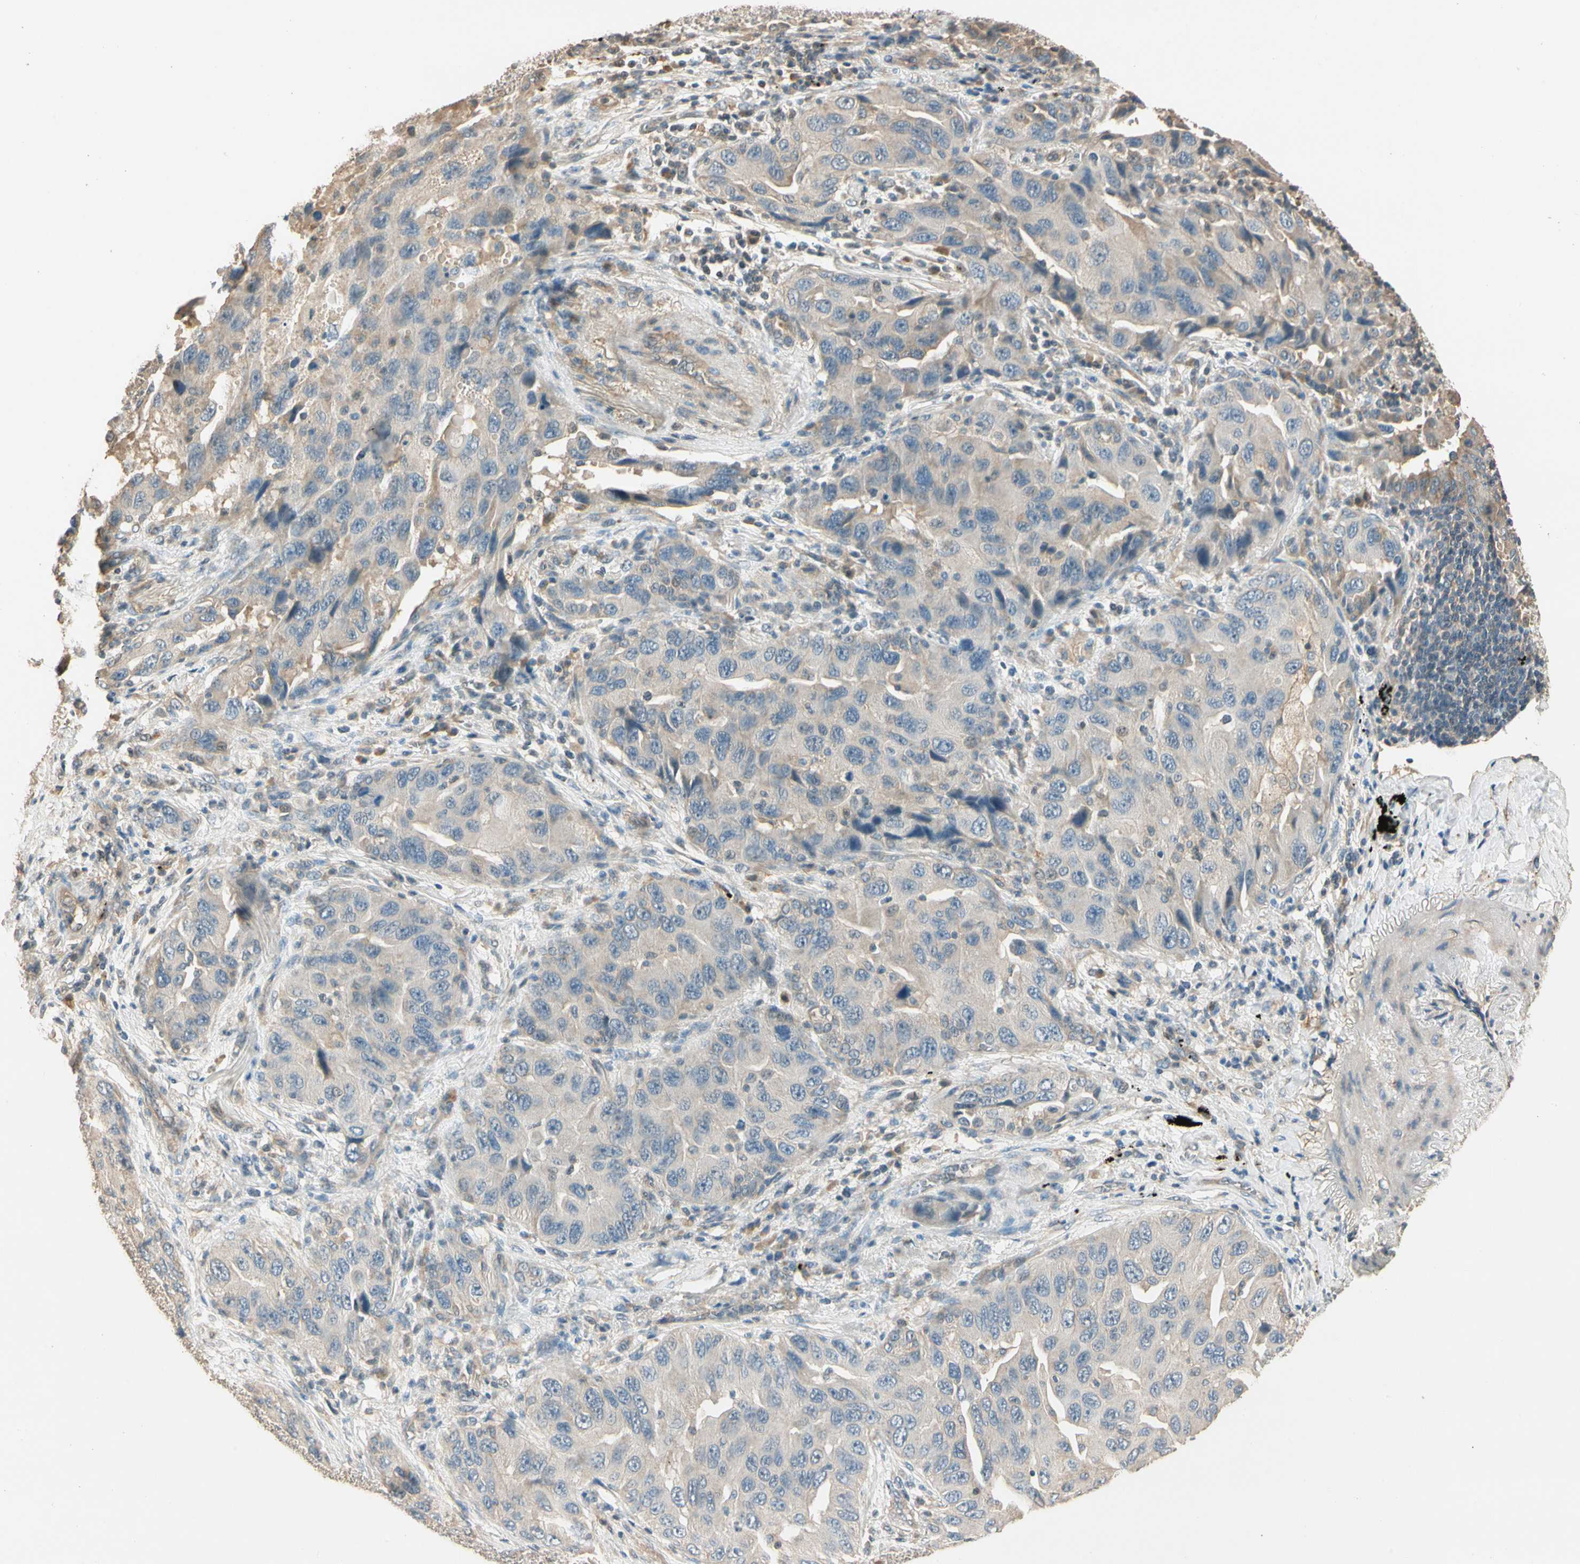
{"staining": {"intensity": "weak", "quantity": "25%-75%", "location": "cytoplasmic/membranous"}, "tissue": "lung cancer", "cell_type": "Tumor cells", "image_type": "cancer", "snomed": [{"axis": "morphology", "description": "Adenocarcinoma, NOS"}, {"axis": "topography", "description": "Lung"}], "caption": "This micrograph demonstrates IHC staining of lung cancer (adenocarcinoma), with low weak cytoplasmic/membranous expression in about 25%-75% of tumor cells.", "gene": "CDH6", "patient": {"sex": "female", "age": 65}}